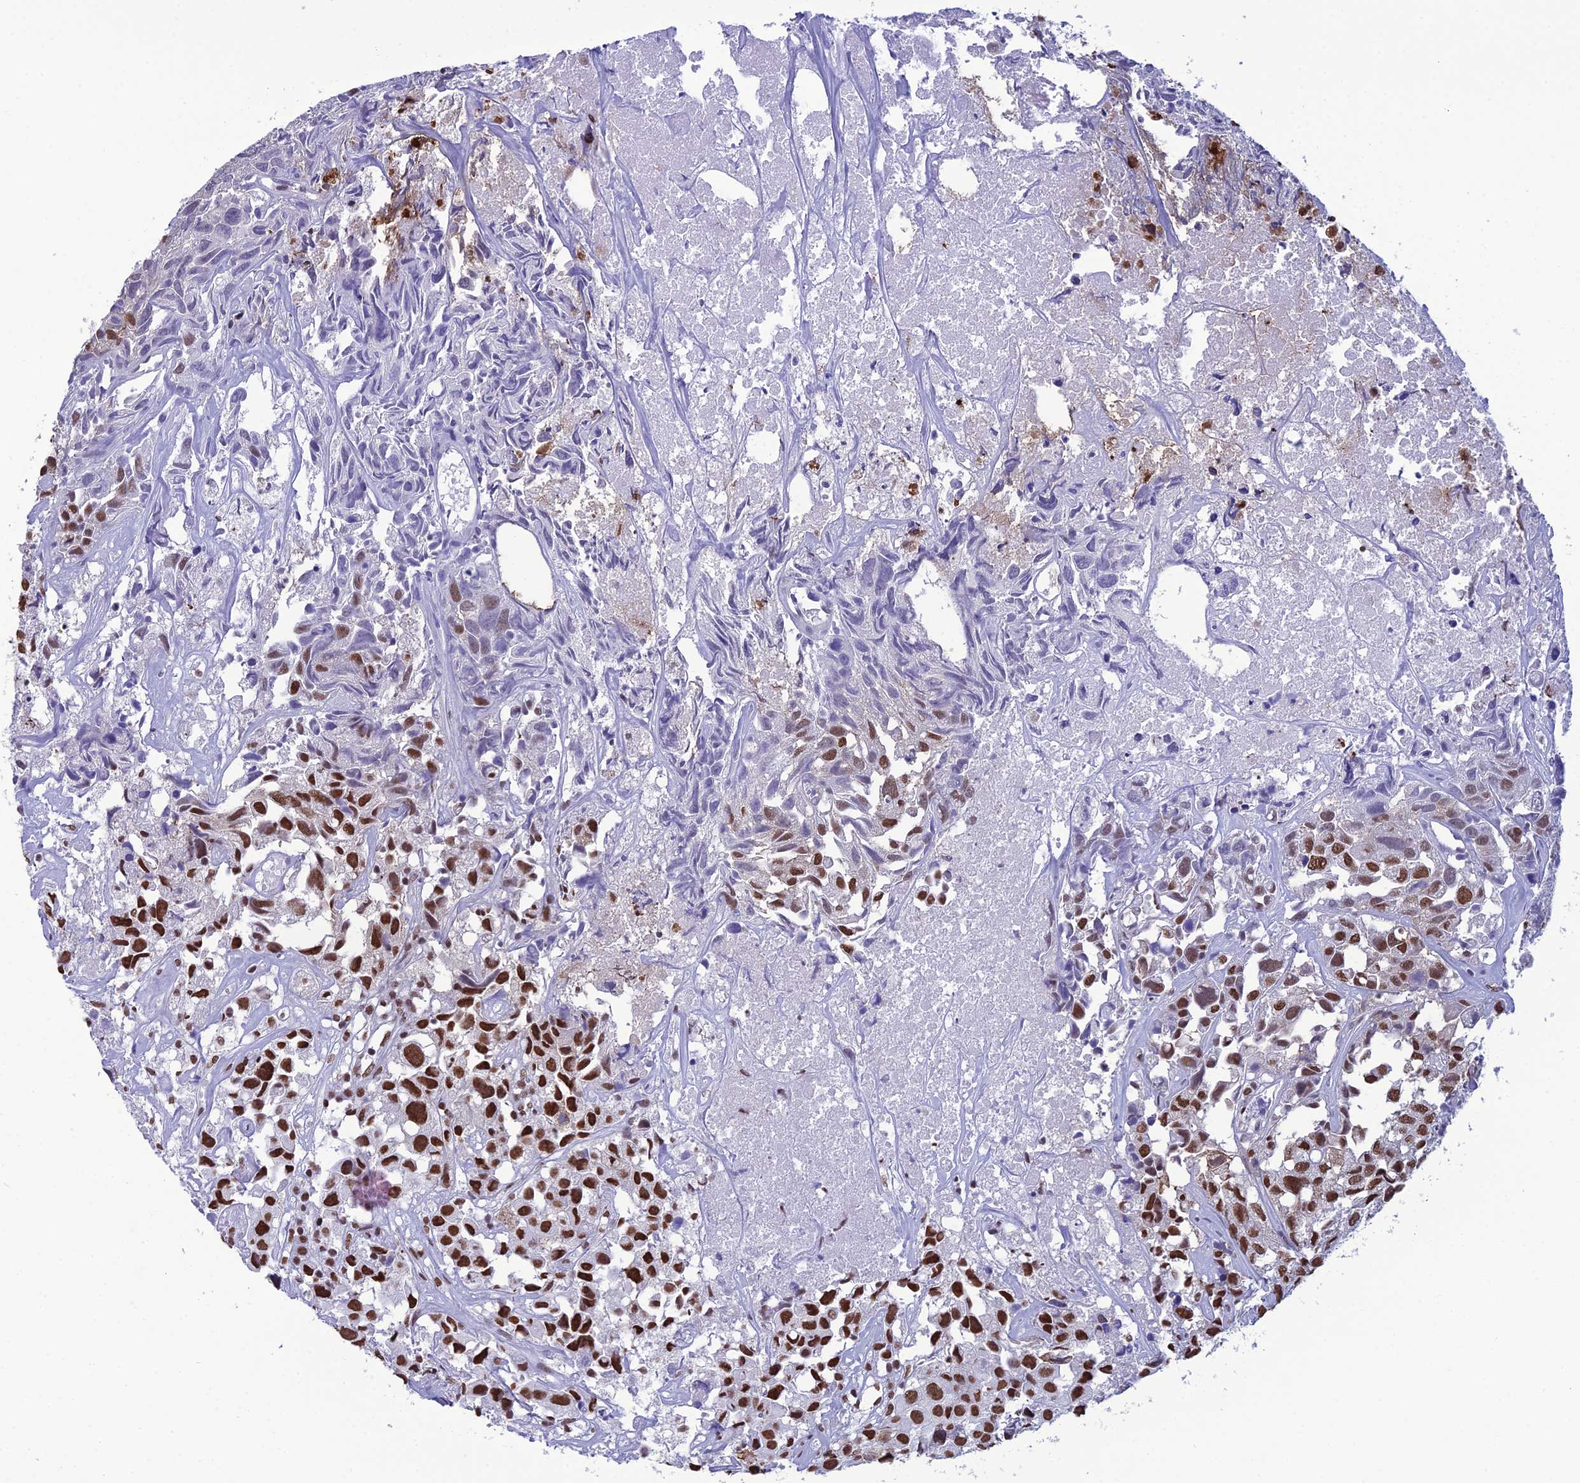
{"staining": {"intensity": "strong", "quantity": ">75%", "location": "nuclear"}, "tissue": "urothelial cancer", "cell_type": "Tumor cells", "image_type": "cancer", "snomed": [{"axis": "morphology", "description": "Urothelial carcinoma, High grade"}, {"axis": "topography", "description": "Urinary bladder"}], "caption": "This is an image of immunohistochemistry (IHC) staining of high-grade urothelial carcinoma, which shows strong positivity in the nuclear of tumor cells.", "gene": "PRAMEF12", "patient": {"sex": "female", "age": 75}}